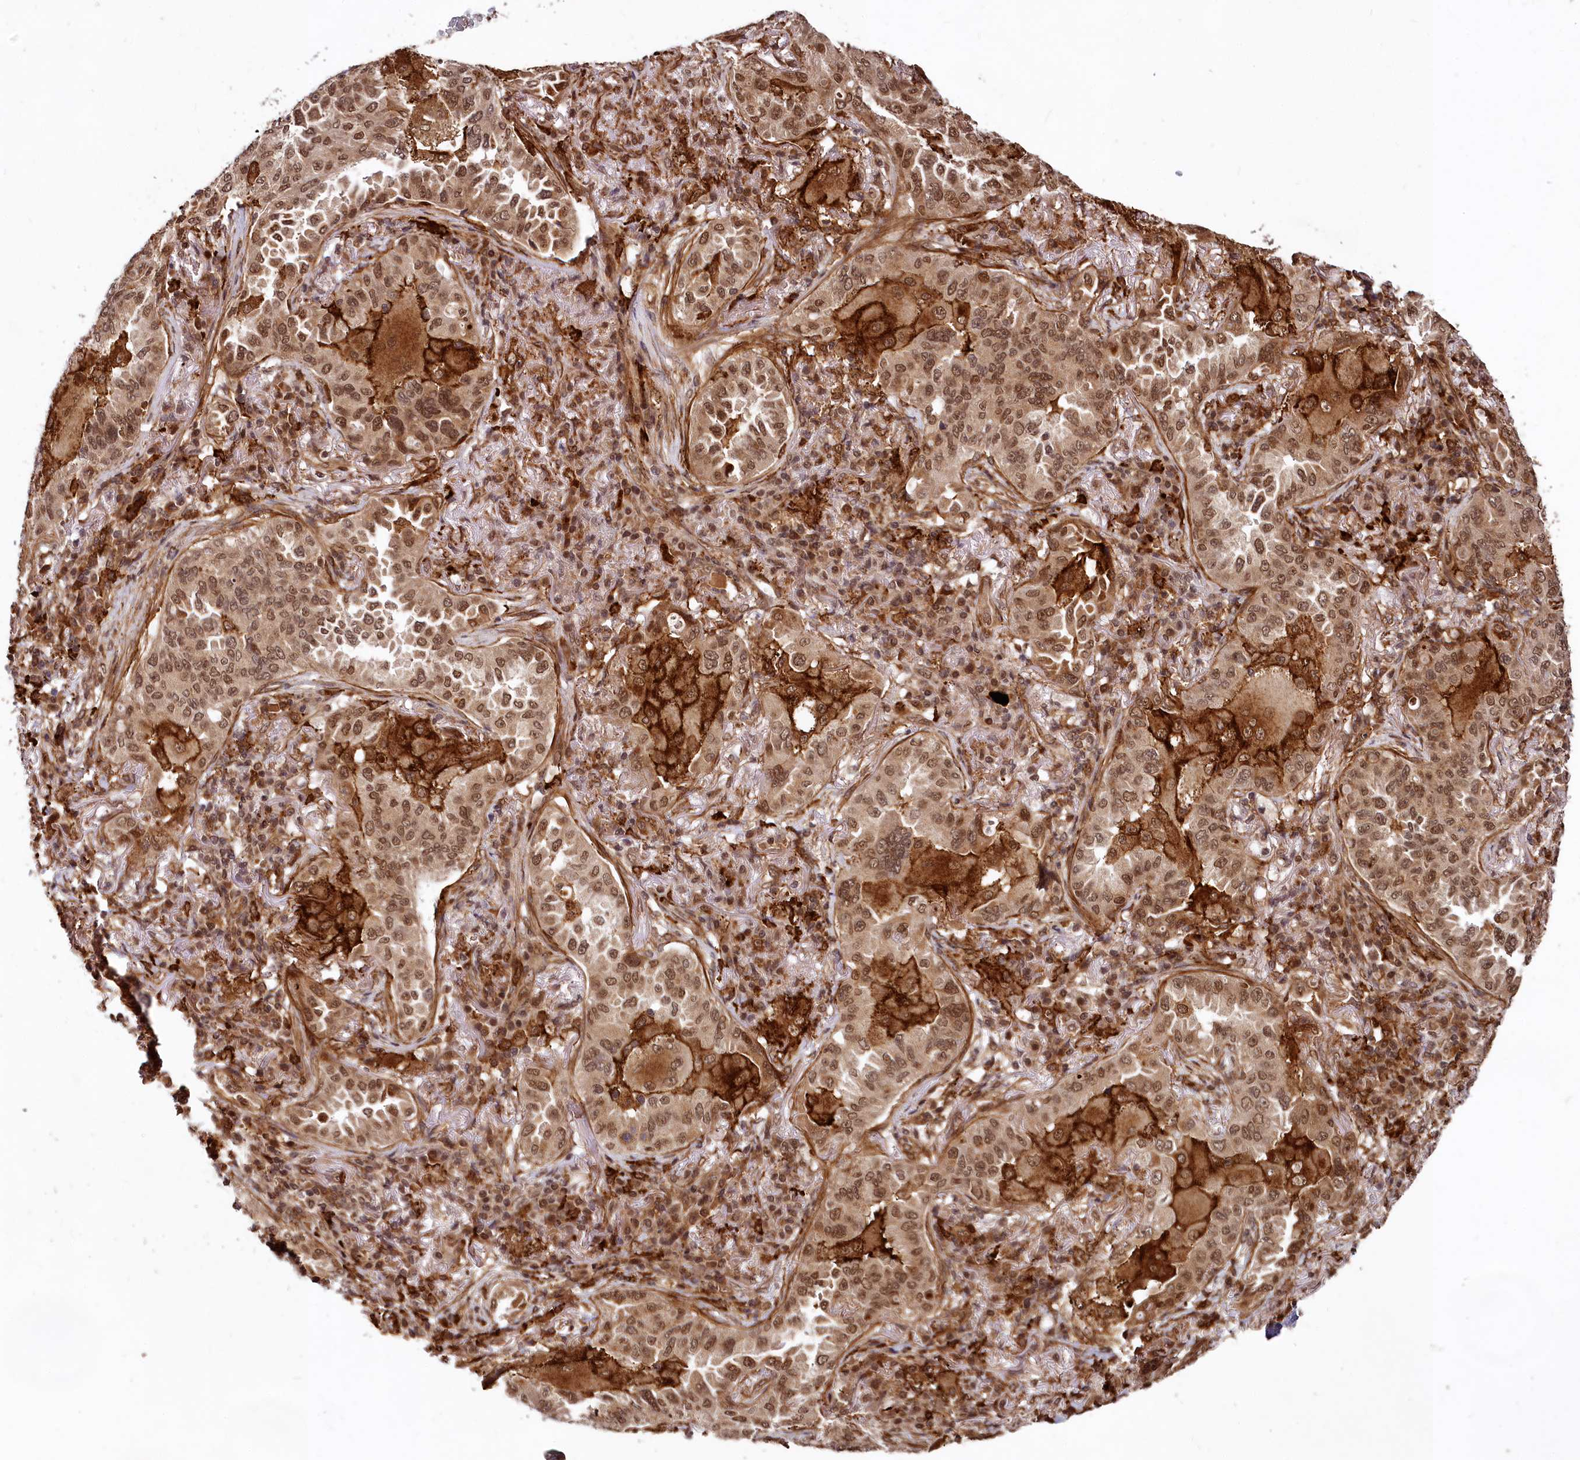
{"staining": {"intensity": "moderate", "quantity": ">75%", "location": "nuclear"}, "tissue": "lung cancer", "cell_type": "Tumor cells", "image_type": "cancer", "snomed": [{"axis": "morphology", "description": "Adenocarcinoma, NOS"}, {"axis": "topography", "description": "Lung"}], "caption": "Moderate nuclear staining for a protein is appreciated in about >75% of tumor cells of lung adenocarcinoma using immunohistochemistry (IHC).", "gene": "TRIM23", "patient": {"sex": "female", "age": 69}}